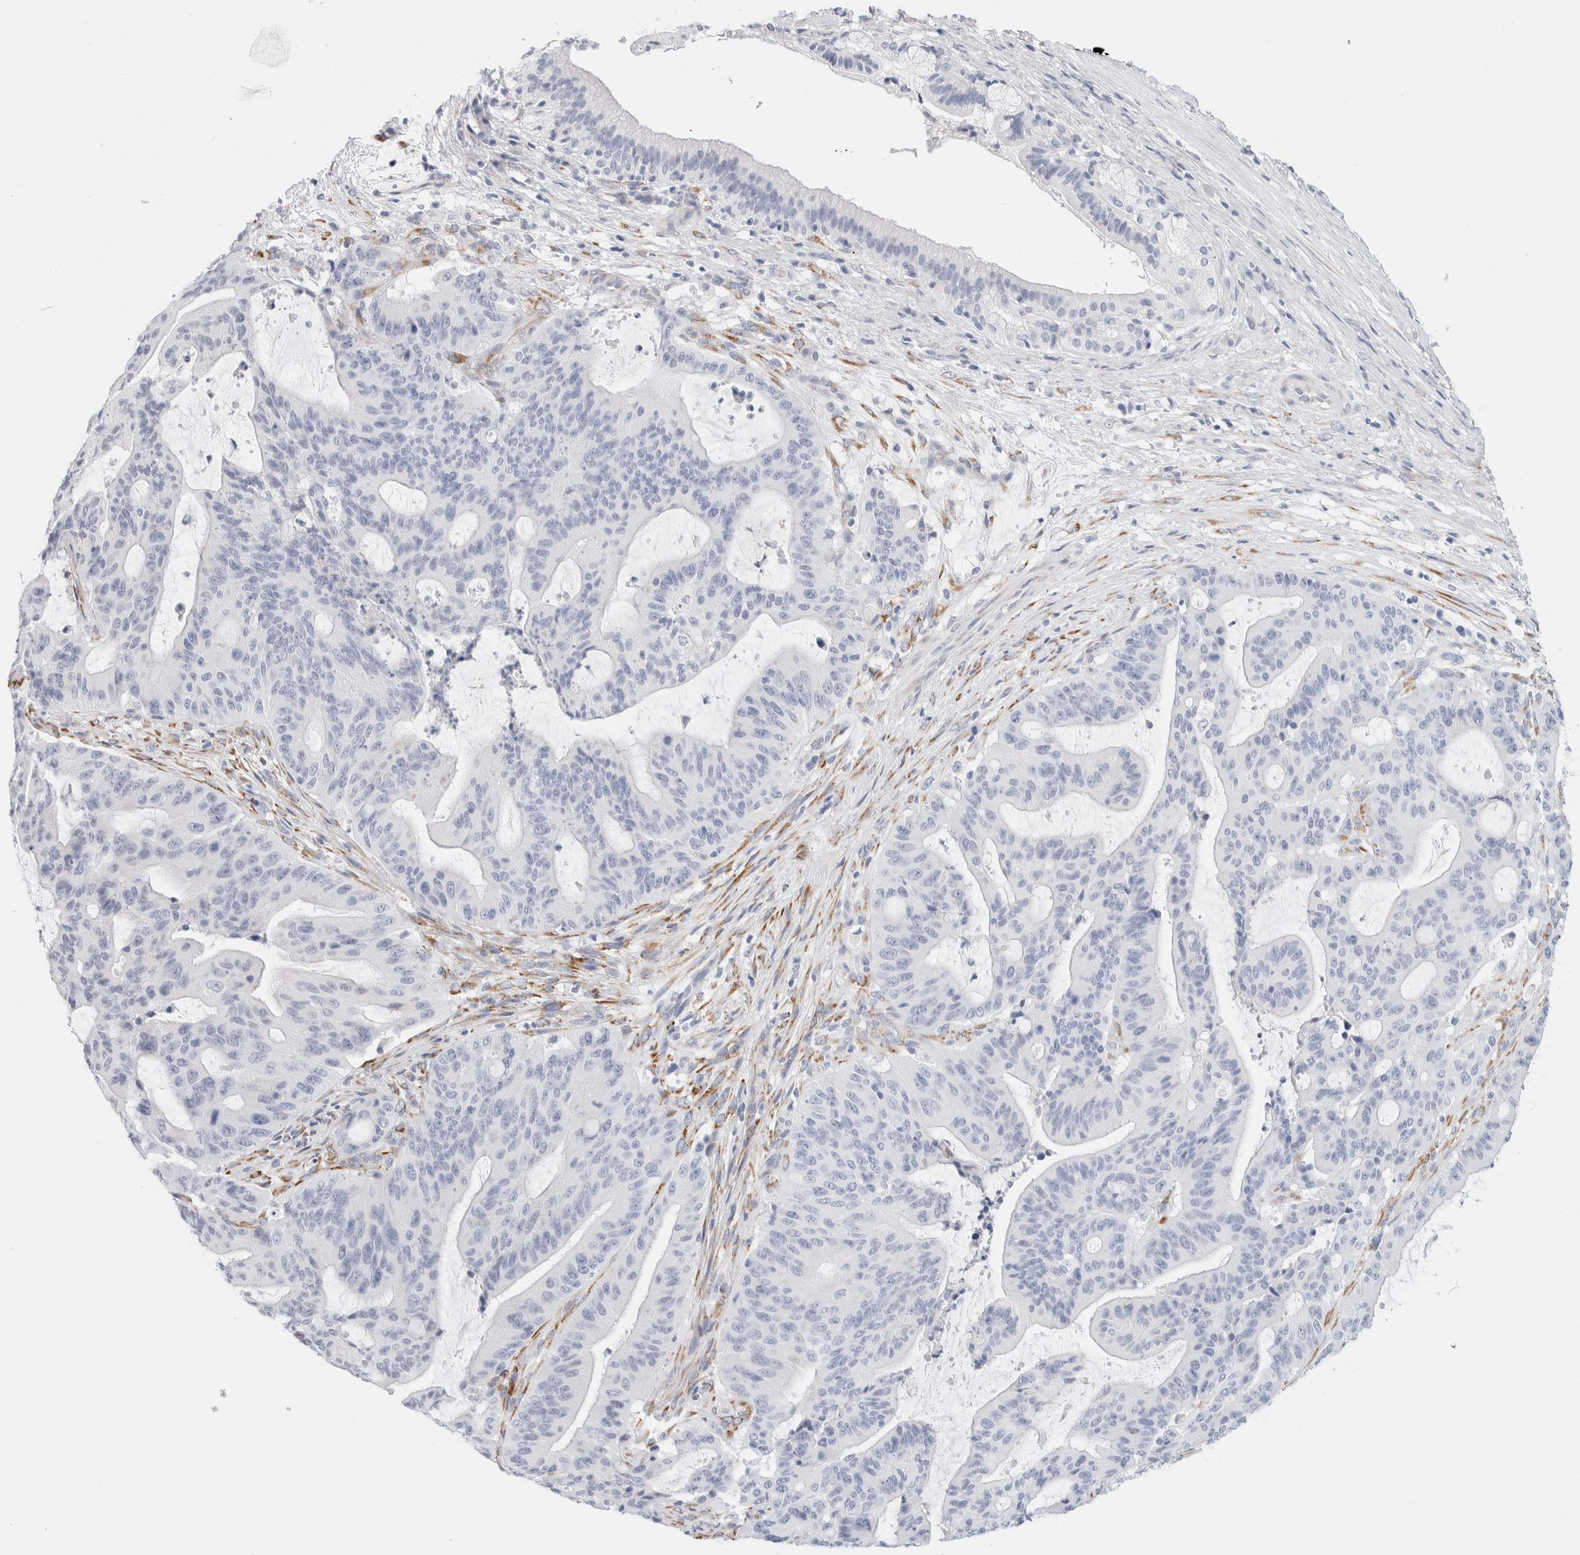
{"staining": {"intensity": "negative", "quantity": "none", "location": "none"}, "tissue": "liver cancer", "cell_type": "Tumor cells", "image_type": "cancer", "snomed": [{"axis": "morphology", "description": "Normal tissue, NOS"}, {"axis": "morphology", "description": "Cholangiocarcinoma"}, {"axis": "topography", "description": "Liver"}, {"axis": "topography", "description": "Peripheral nerve tissue"}], "caption": "The micrograph shows no significant expression in tumor cells of liver cholangiocarcinoma.", "gene": "RTN4", "patient": {"sex": "female", "age": 73}}